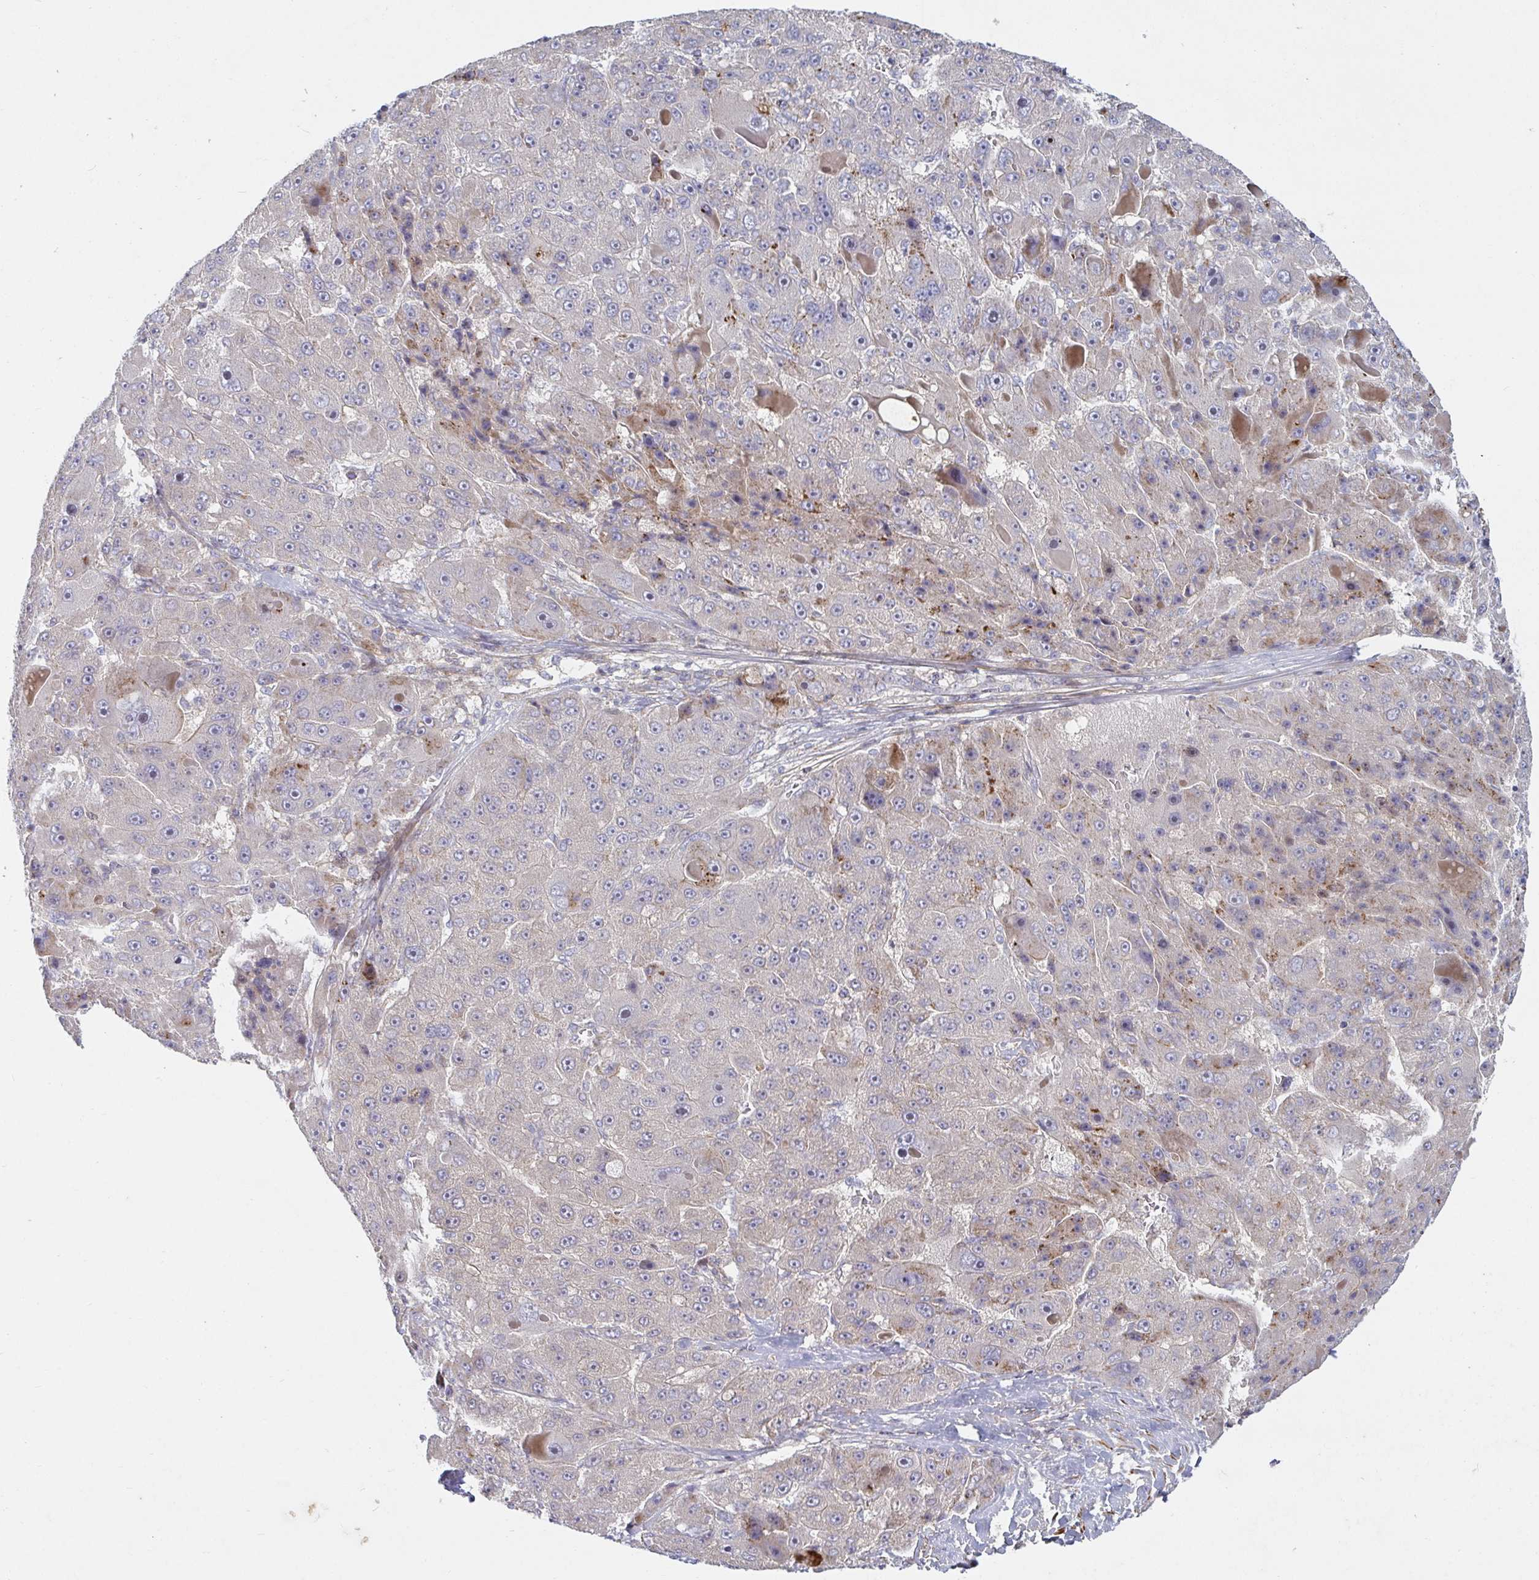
{"staining": {"intensity": "weak", "quantity": "<25%", "location": "cytoplasmic/membranous"}, "tissue": "liver cancer", "cell_type": "Tumor cells", "image_type": "cancer", "snomed": [{"axis": "morphology", "description": "Carcinoma, Hepatocellular, NOS"}, {"axis": "topography", "description": "Liver"}], "caption": "High magnification brightfield microscopy of liver hepatocellular carcinoma stained with DAB (3,3'-diaminobenzidine) (brown) and counterstained with hematoxylin (blue): tumor cells show no significant staining.", "gene": "SSH2", "patient": {"sex": "male", "age": 76}}